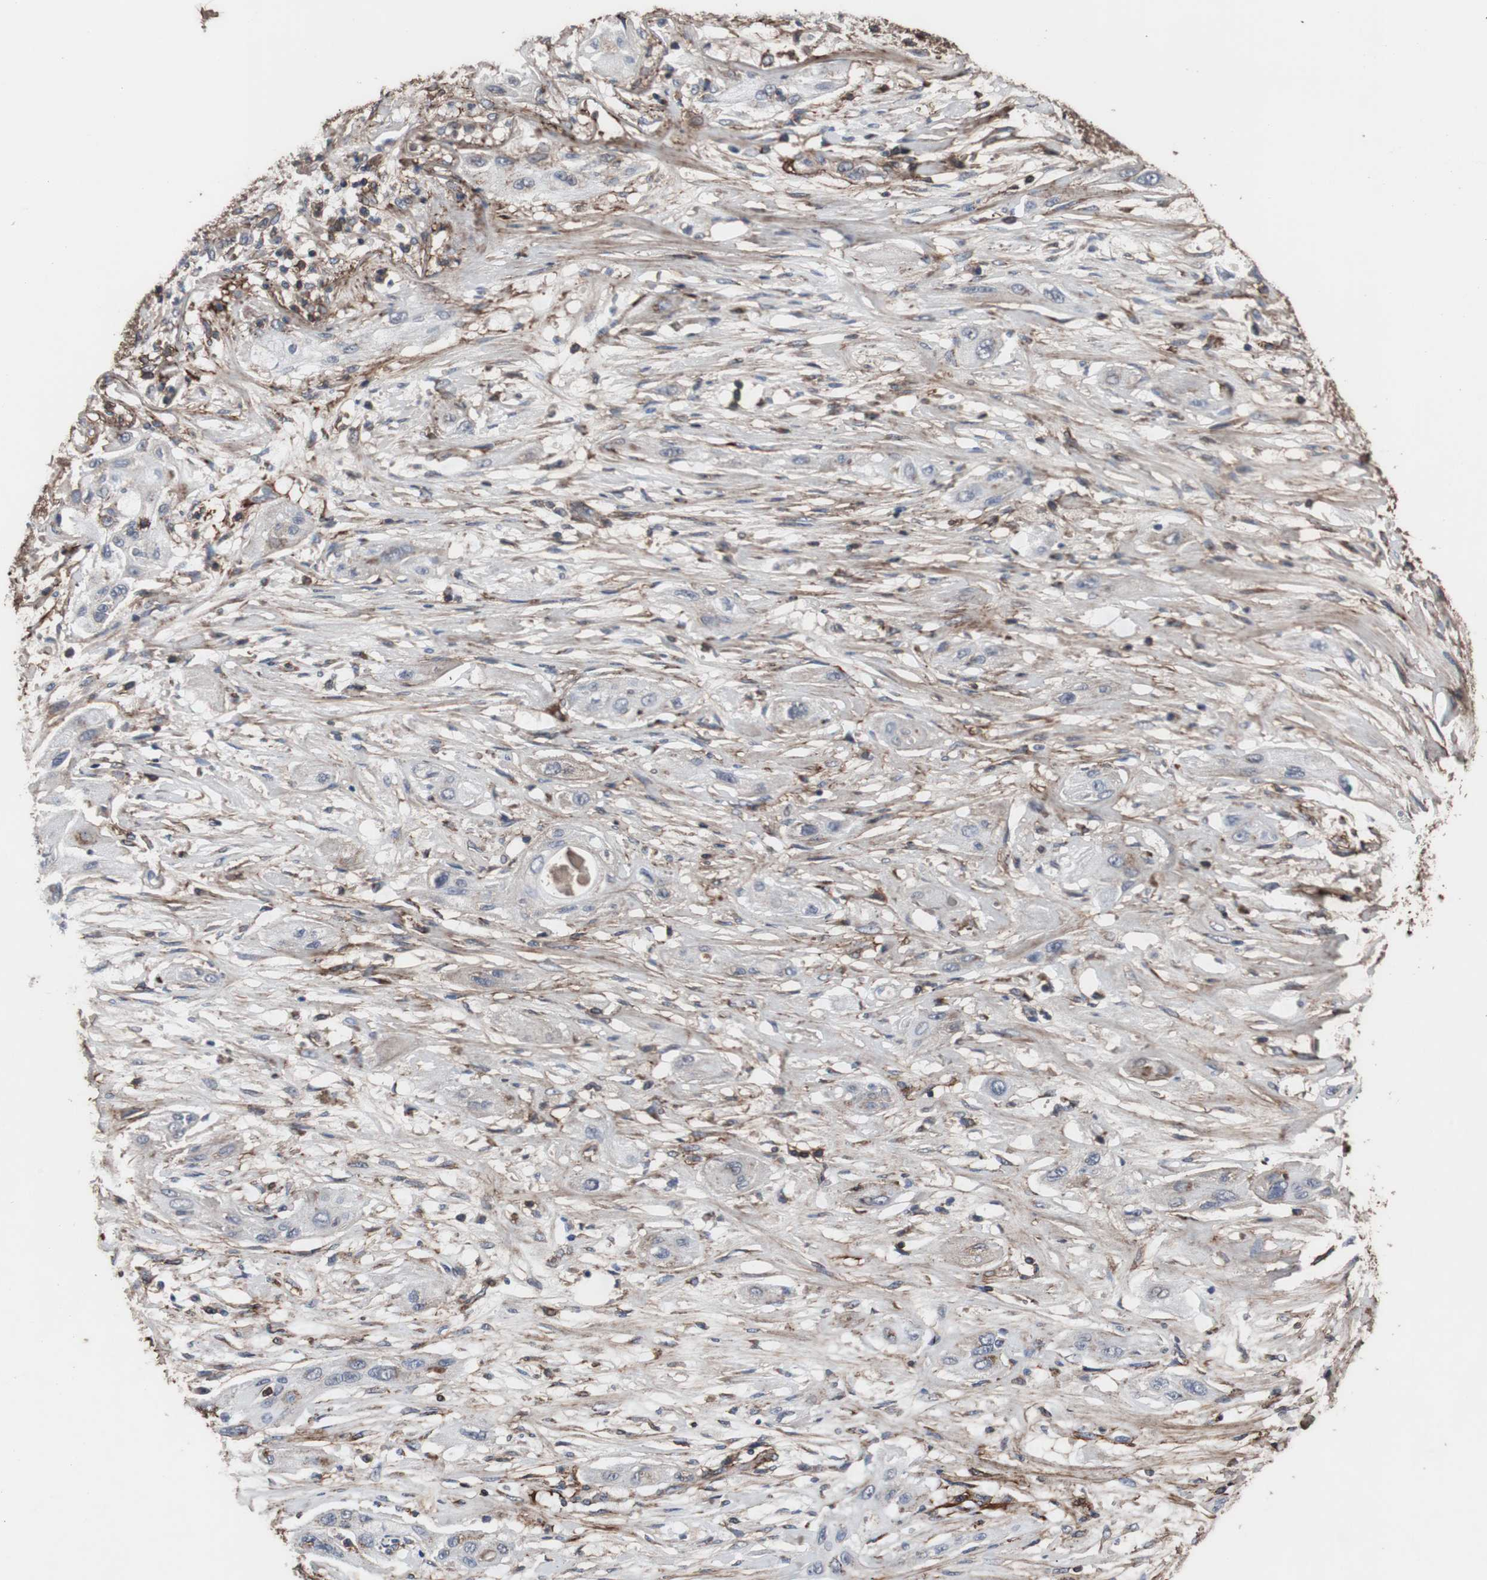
{"staining": {"intensity": "weak", "quantity": "<25%", "location": "cytoplasmic/membranous"}, "tissue": "lung cancer", "cell_type": "Tumor cells", "image_type": "cancer", "snomed": [{"axis": "morphology", "description": "Squamous cell carcinoma, NOS"}, {"axis": "topography", "description": "Lung"}], "caption": "Protein analysis of lung cancer (squamous cell carcinoma) shows no significant staining in tumor cells.", "gene": "COL6A2", "patient": {"sex": "female", "age": 47}}